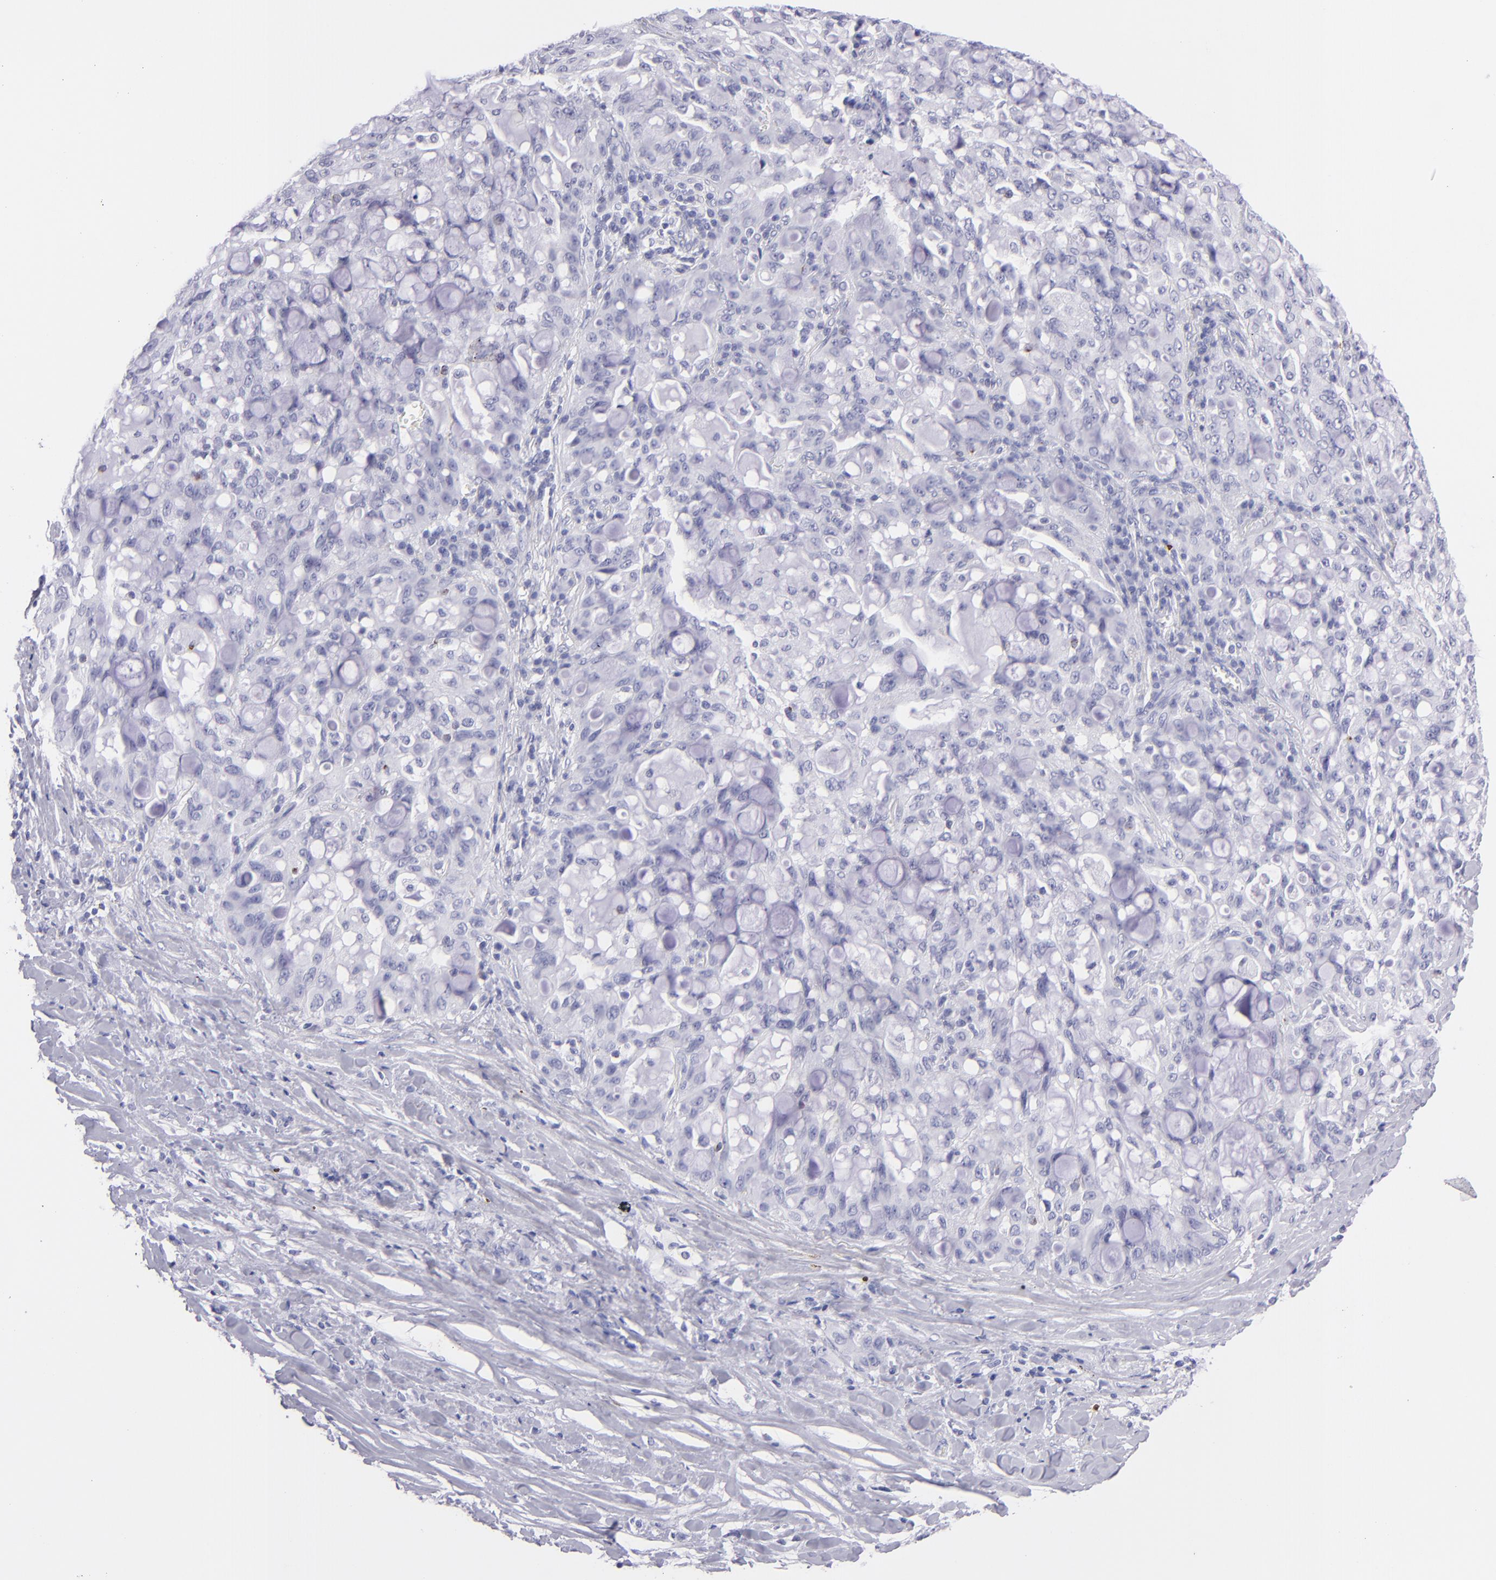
{"staining": {"intensity": "negative", "quantity": "none", "location": "none"}, "tissue": "lung cancer", "cell_type": "Tumor cells", "image_type": "cancer", "snomed": [{"axis": "morphology", "description": "Adenocarcinoma, NOS"}, {"axis": "topography", "description": "Lung"}], "caption": "Tumor cells are negative for brown protein staining in lung adenocarcinoma.", "gene": "PRF1", "patient": {"sex": "female", "age": 44}}